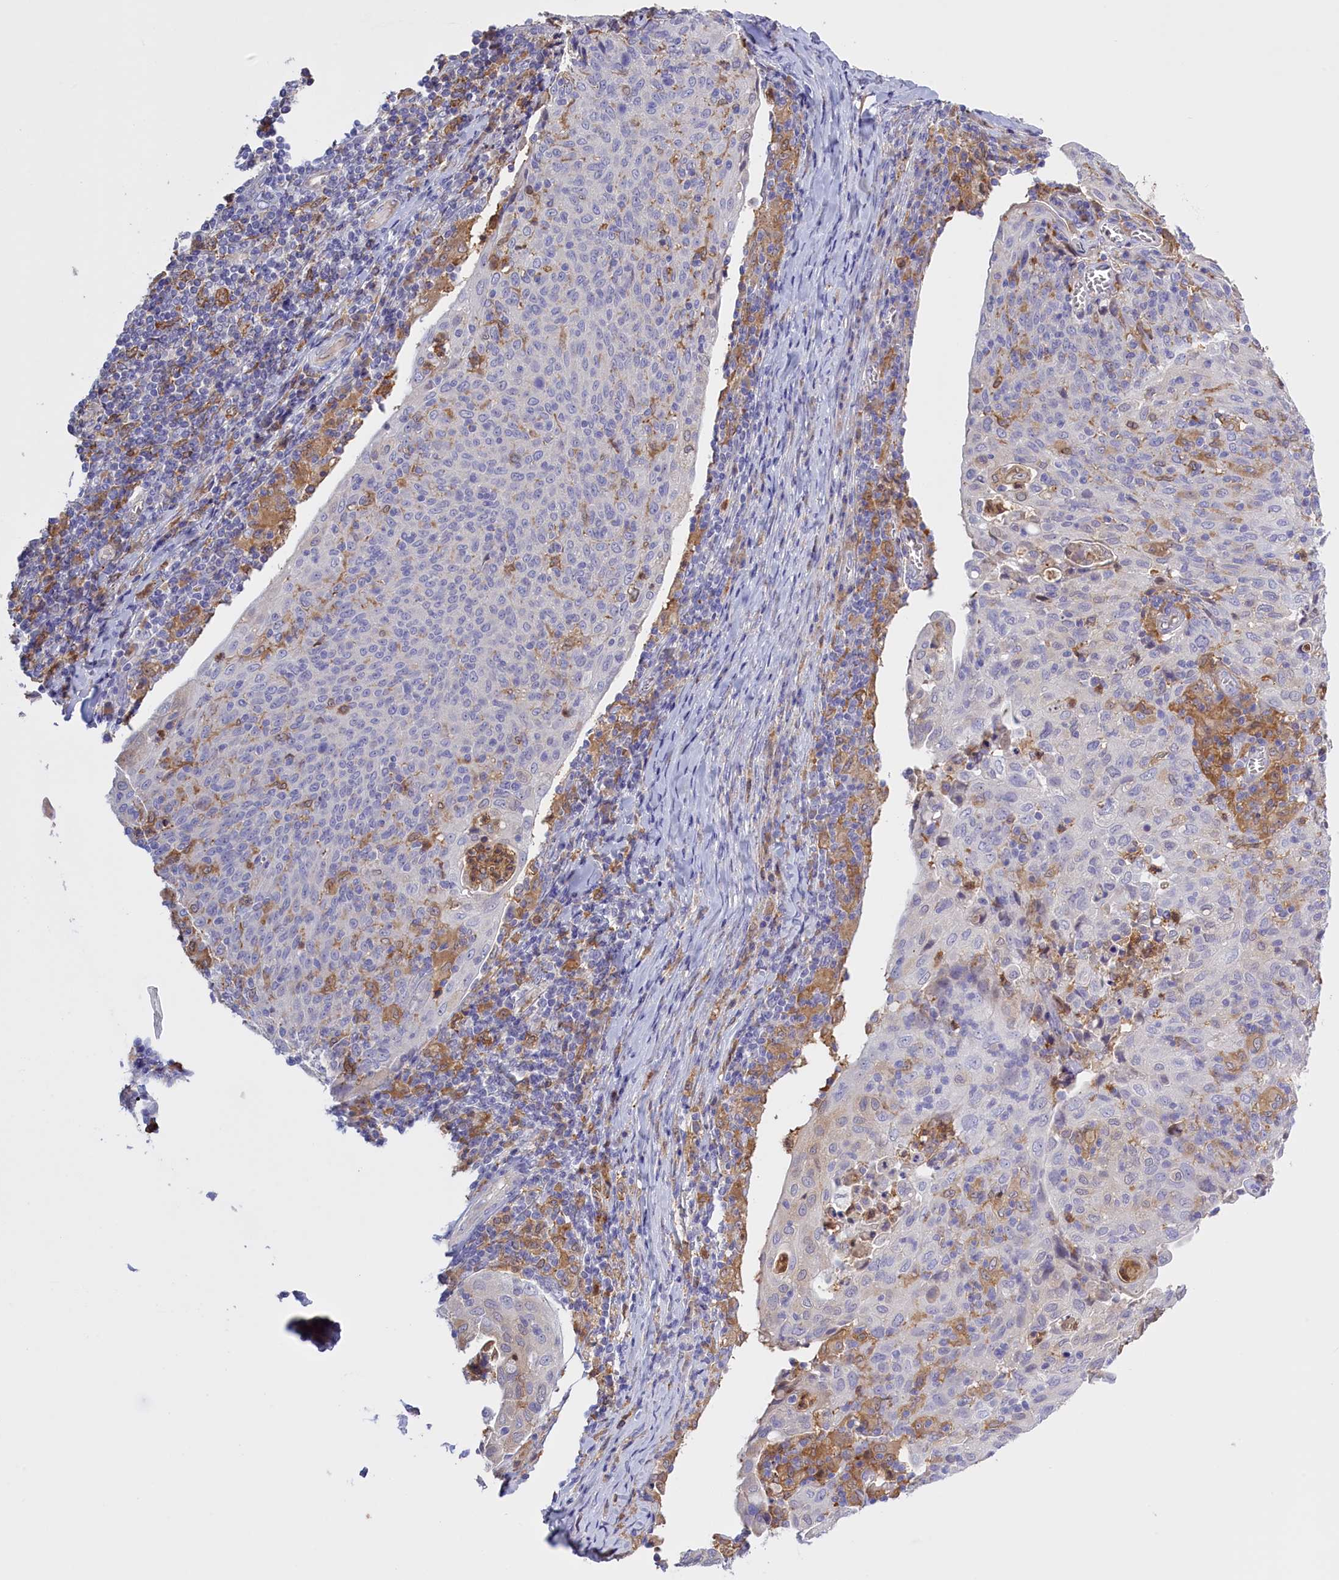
{"staining": {"intensity": "negative", "quantity": "none", "location": "none"}, "tissue": "cervical cancer", "cell_type": "Tumor cells", "image_type": "cancer", "snomed": [{"axis": "morphology", "description": "Squamous cell carcinoma, NOS"}, {"axis": "topography", "description": "Cervix"}], "caption": "DAB immunohistochemical staining of human squamous cell carcinoma (cervical) reveals no significant expression in tumor cells.", "gene": "FAM149B1", "patient": {"sex": "female", "age": 52}}